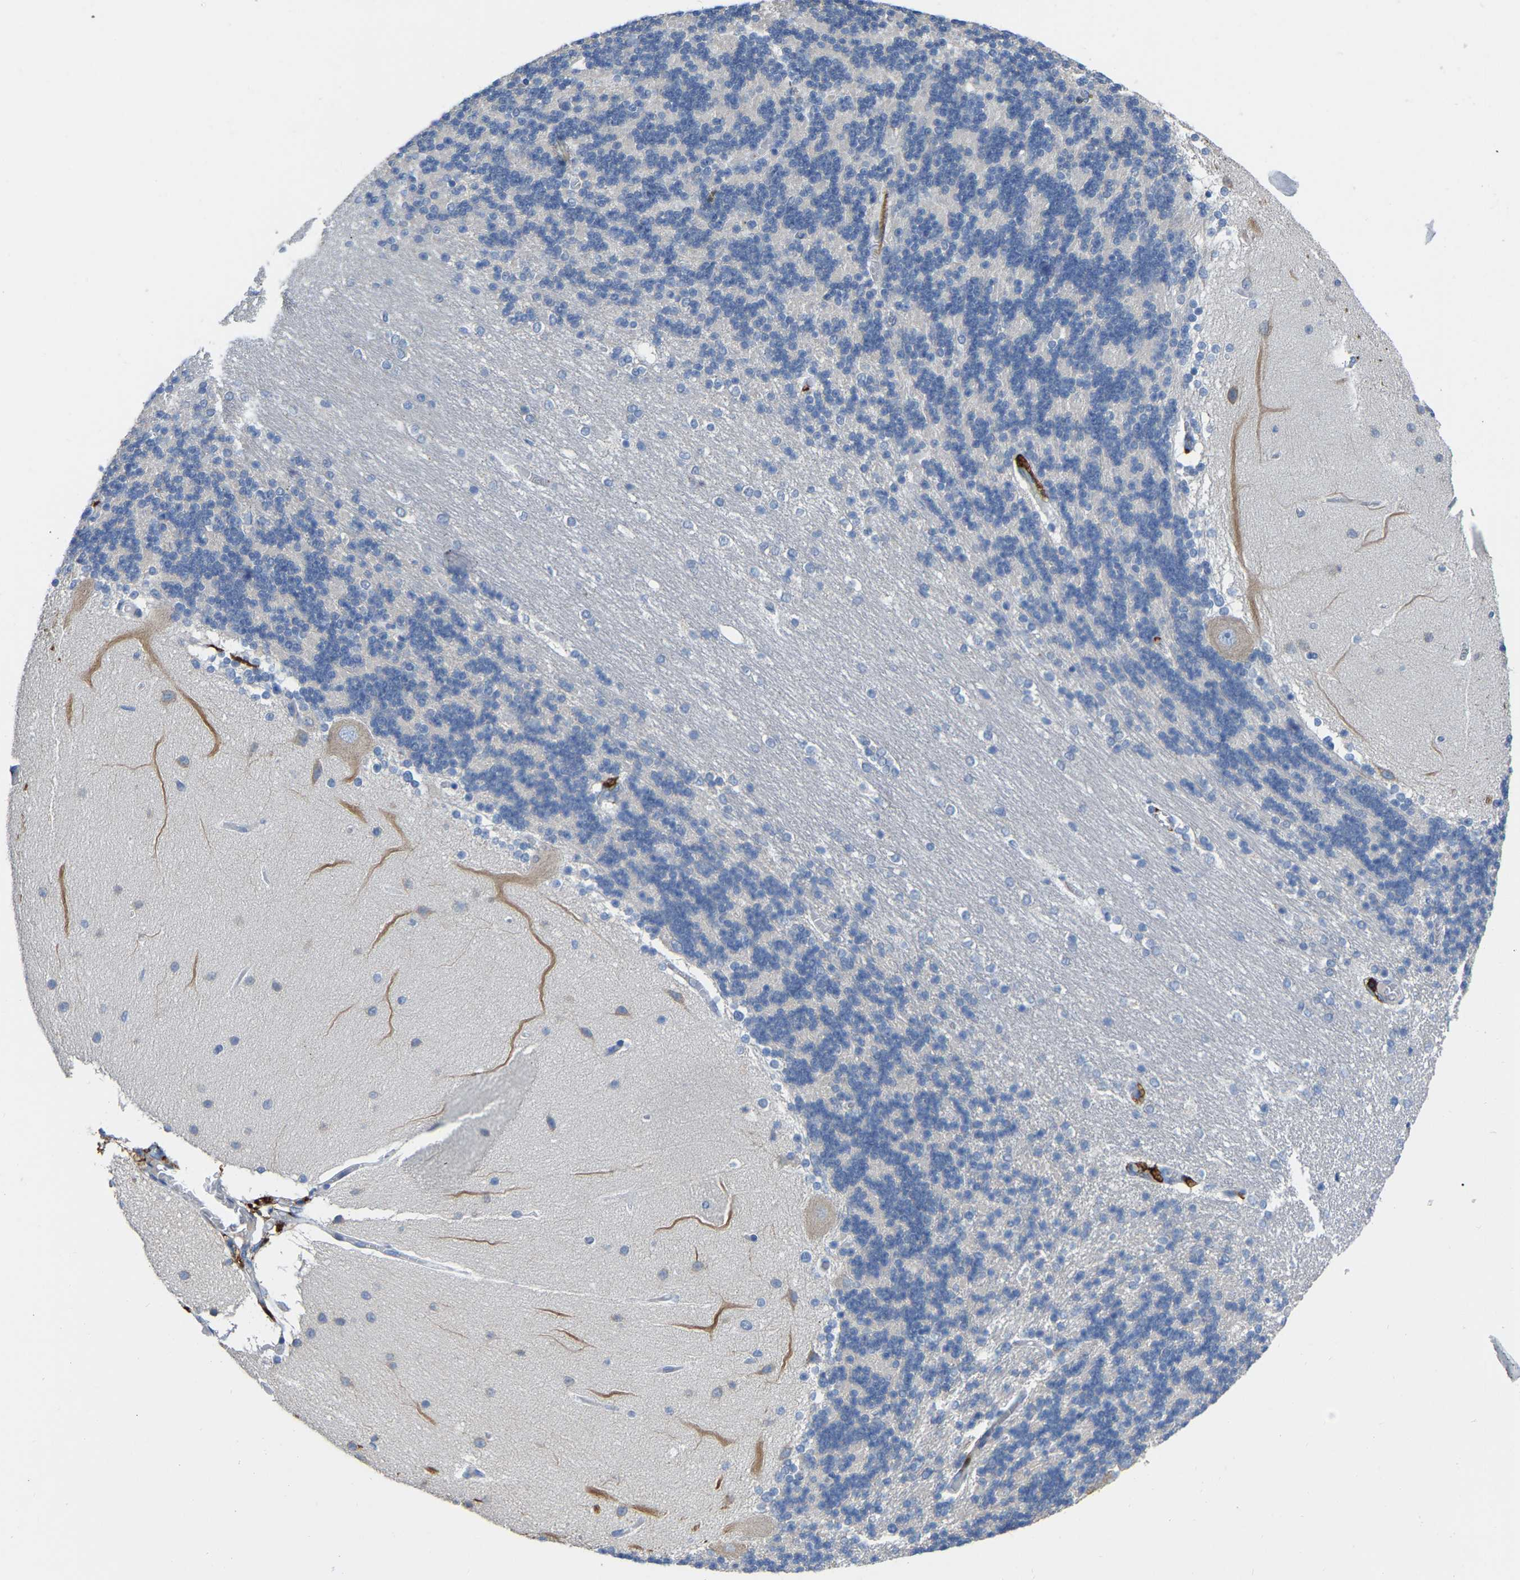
{"staining": {"intensity": "negative", "quantity": "none", "location": "none"}, "tissue": "cerebellum", "cell_type": "Cells in granular layer", "image_type": "normal", "snomed": [{"axis": "morphology", "description": "Normal tissue, NOS"}, {"axis": "topography", "description": "Cerebellum"}], "caption": "DAB immunohistochemical staining of unremarkable human cerebellum displays no significant expression in cells in granular layer.", "gene": "ULBP2", "patient": {"sex": "female", "age": 54}}